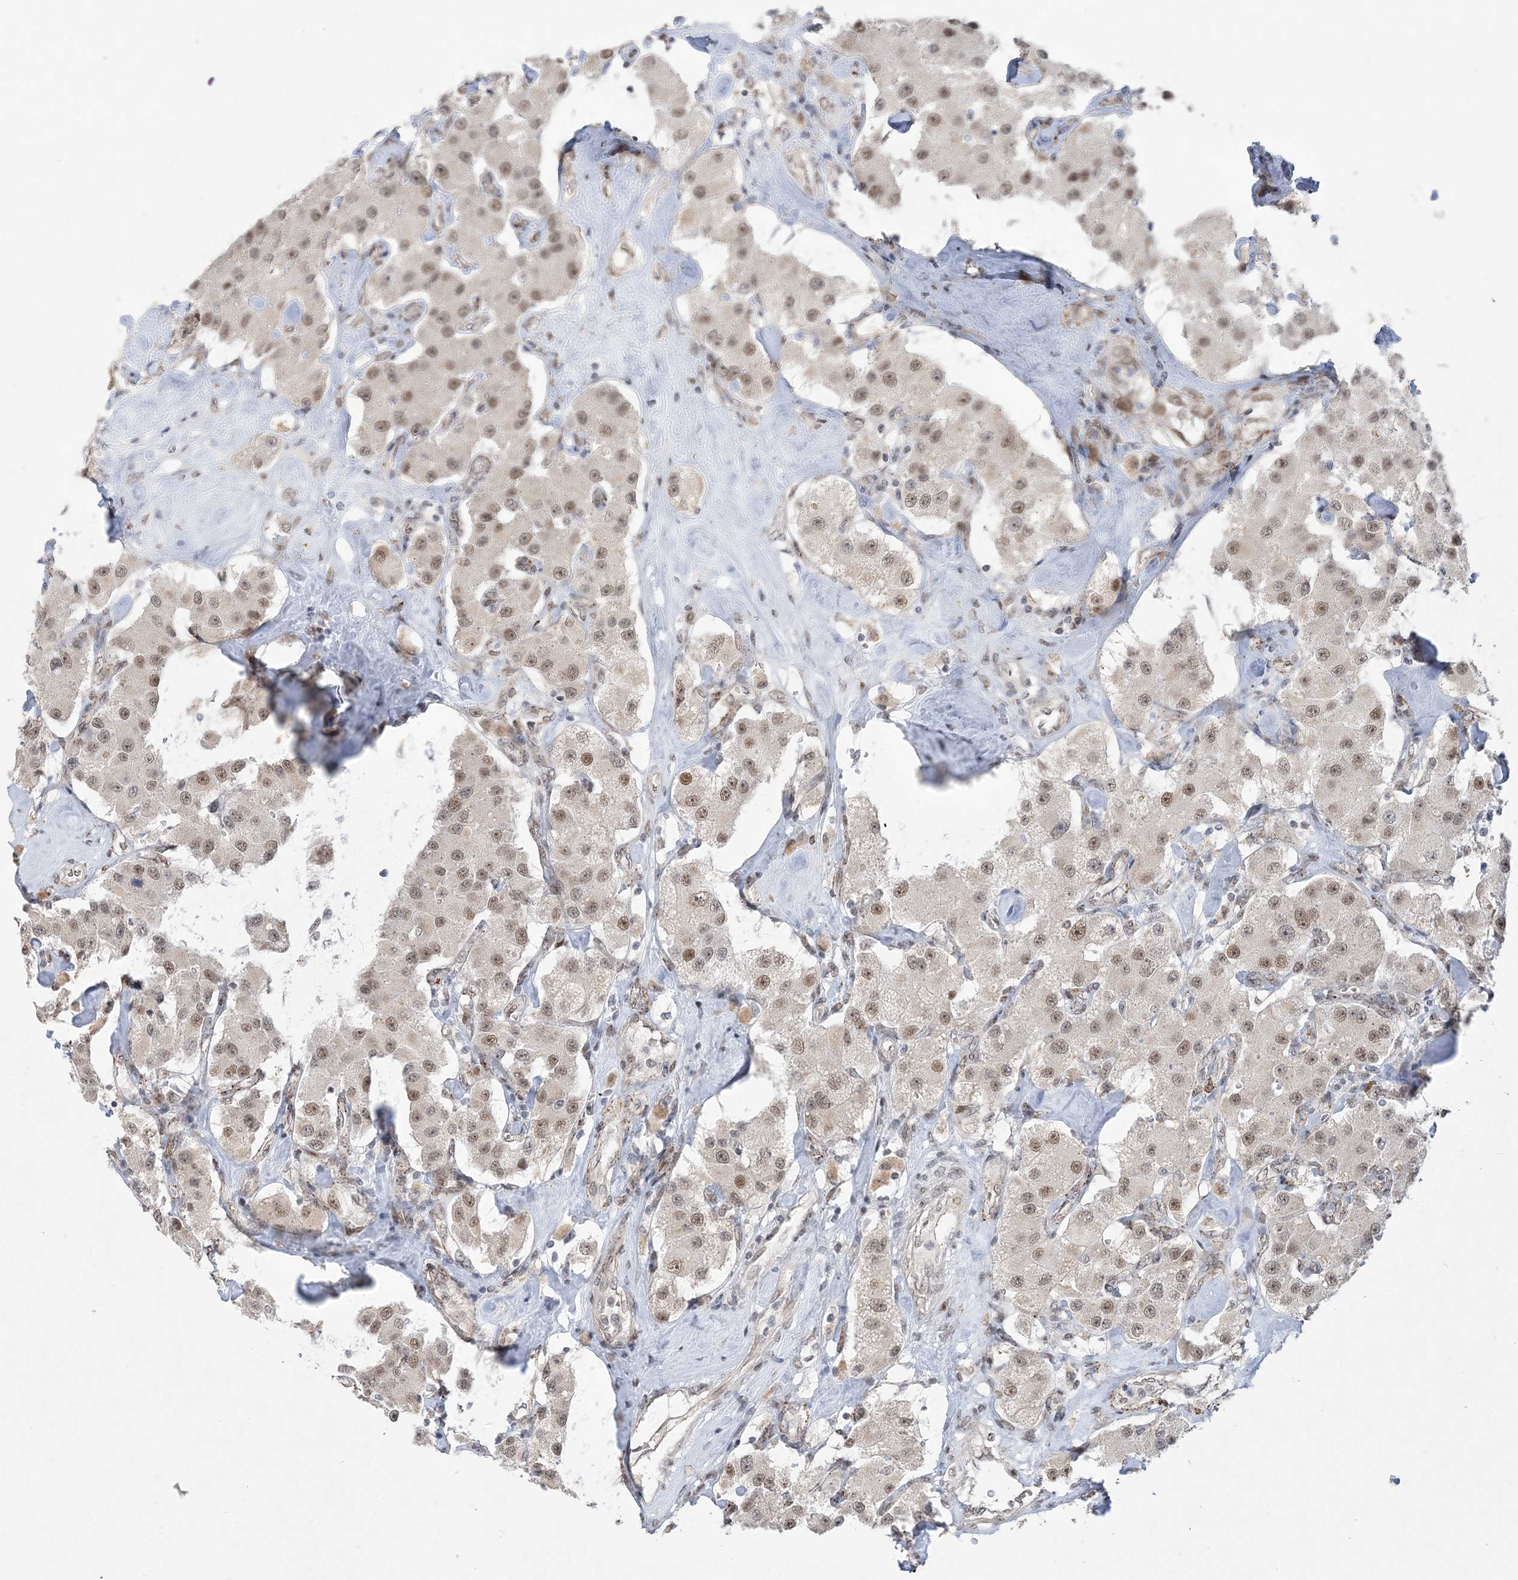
{"staining": {"intensity": "weak", "quantity": ">75%", "location": "nuclear"}, "tissue": "carcinoid", "cell_type": "Tumor cells", "image_type": "cancer", "snomed": [{"axis": "morphology", "description": "Carcinoid, malignant, NOS"}, {"axis": "topography", "description": "Pancreas"}], "caption": "Protein staining shows weak nuclear positivity in approximately >75% of tumor cells in carcinoid.", "gene": "WAC", "patient": {"sex": "male", "age": 41}}